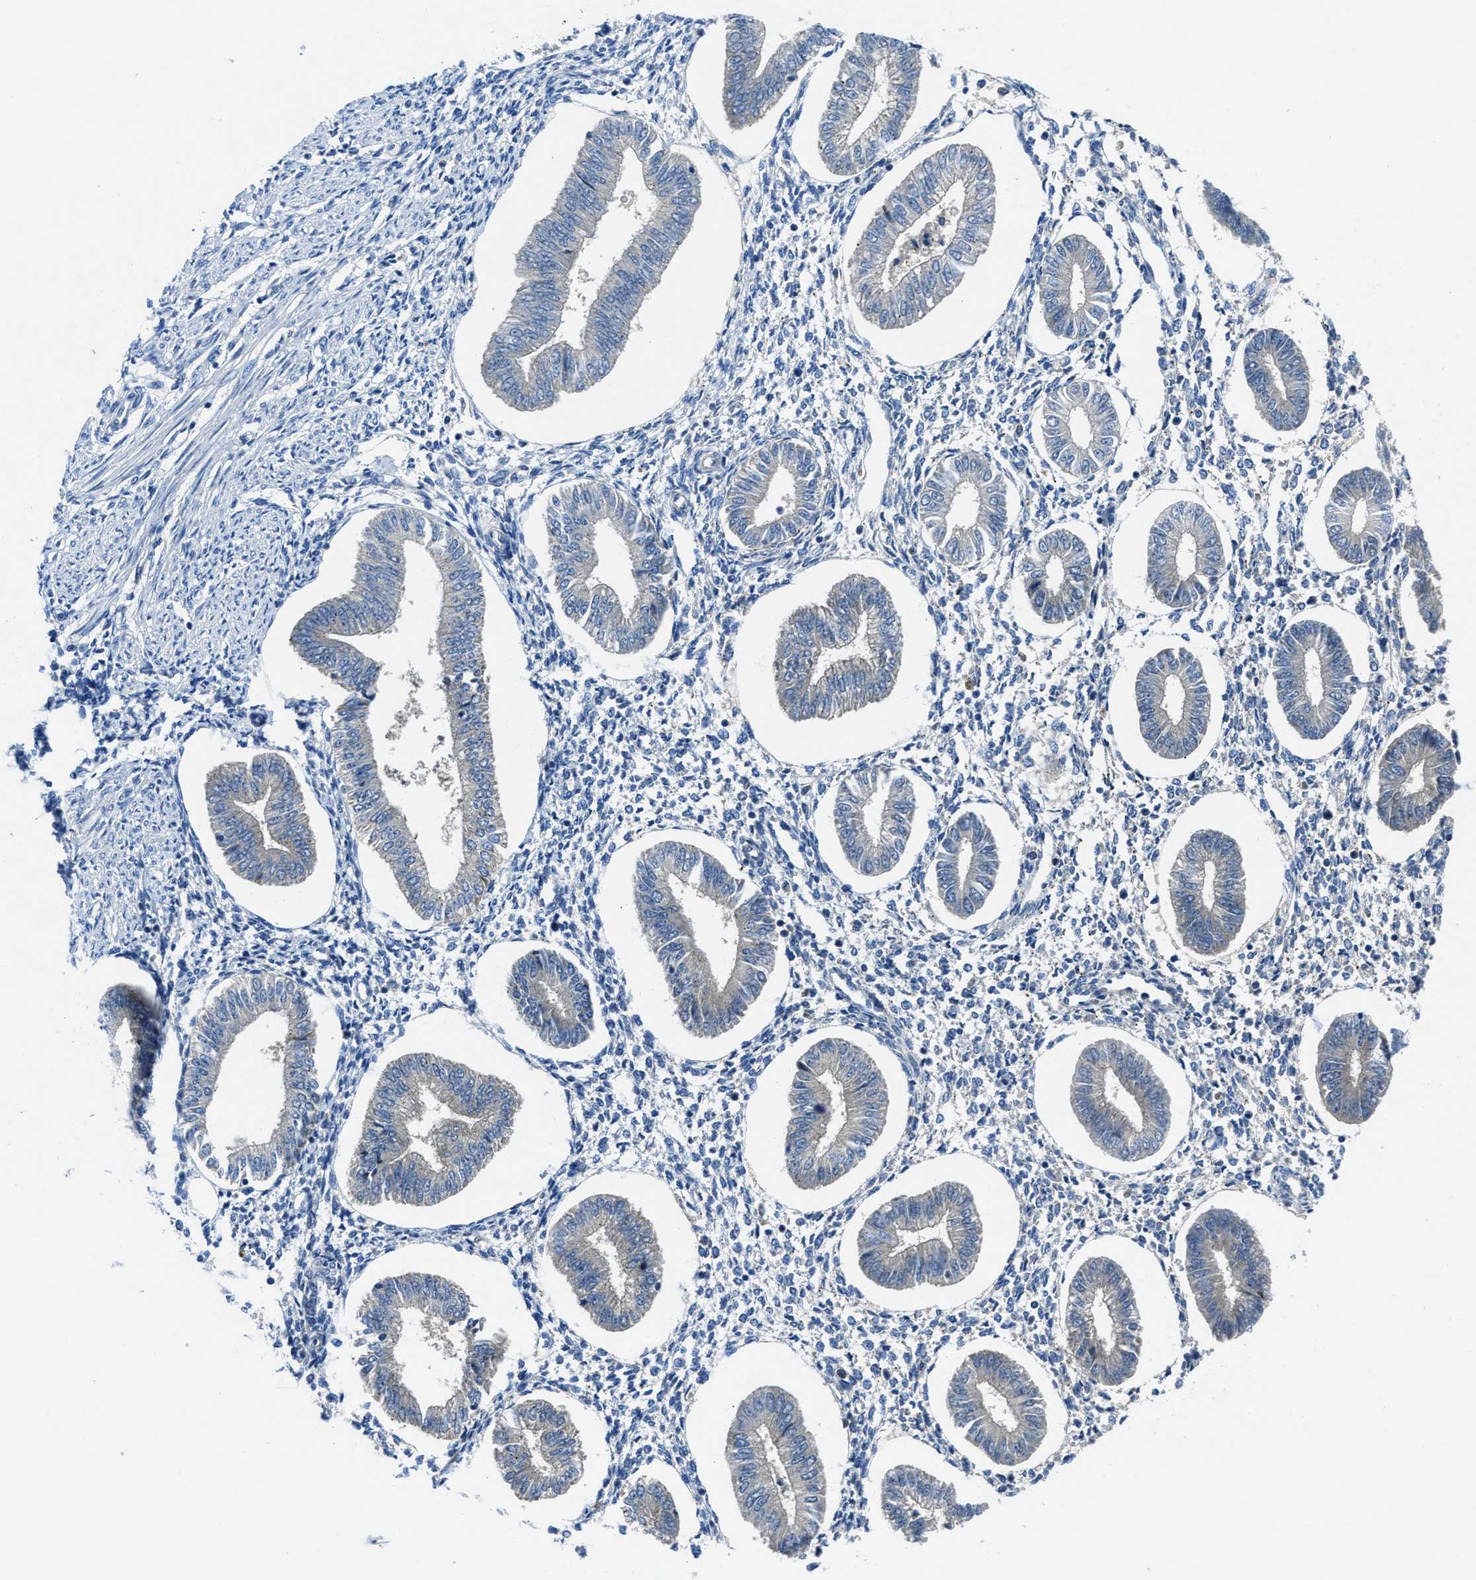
{"staining": {"intensity": "negative", "quantity": "none", "location": "none"}, "tissue": "endometrium", "cell_type": "Cells in endometrial stroma", "image_type": "normal", "snomed": [{"axis": "morphology", "description": "Normal tissue, NOS"}, {"axis": "topography", "description": "Endometrium"}], "caption": "A micrograph of human endometrium is negative for staining in cells in endometrial stroma. (Brightfield microscopy of DAB (3,3'-diaminobenzidine) immunohistochemistry (IHC) at high magnification).", "gene": "MAP3K20", "patient": {"sex": "female", "age": 50}}